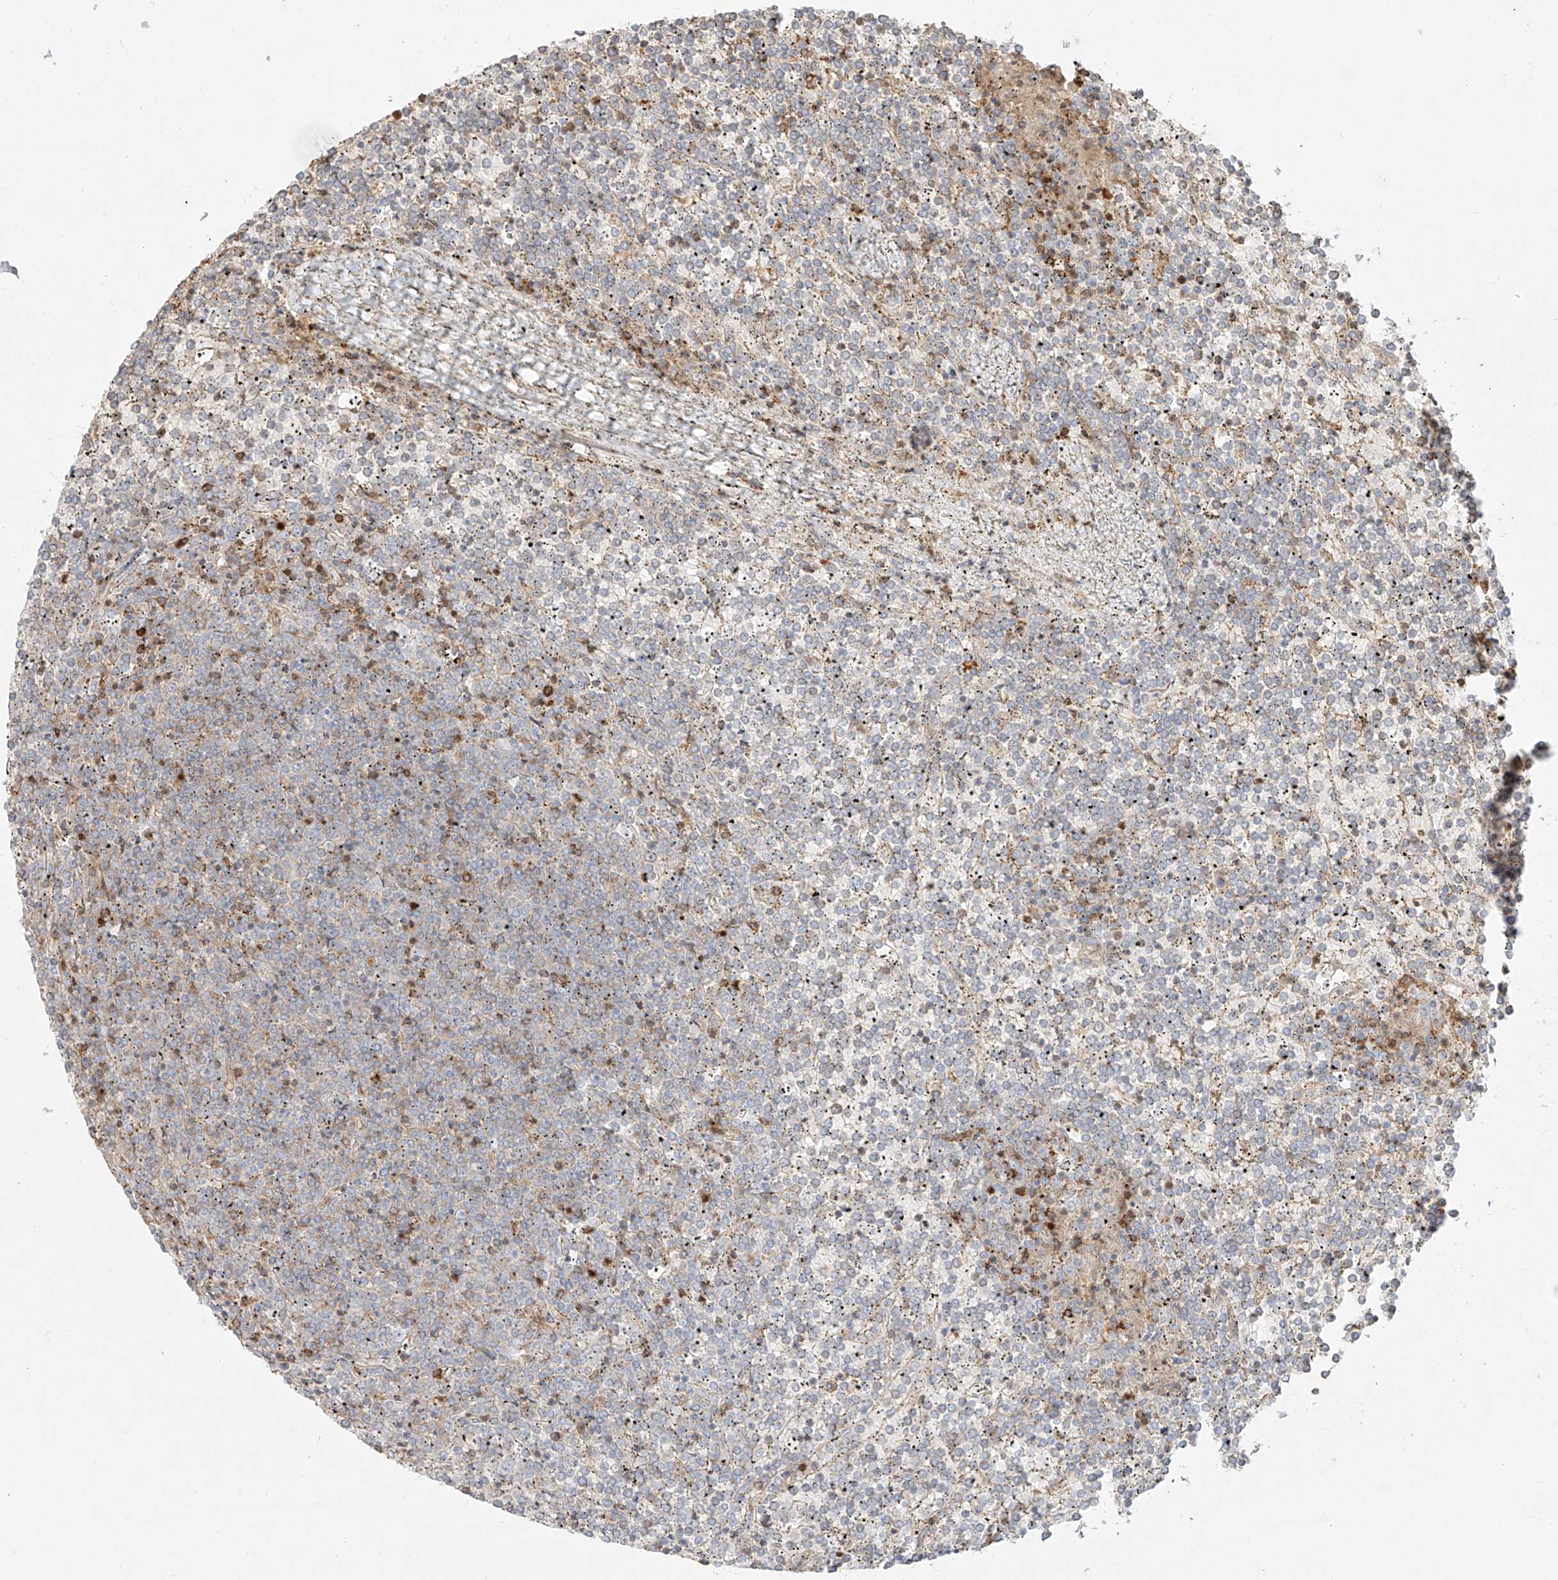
{"staining": {"intensity": "negative", "quantity": "none", "location": "none"}, "tissue": "lymphoma", "cell_type": "Tumor cells", "image_type": "cancer", "snomed": [{"axis": "morphology", "description": "Malignant lymphoma, non-Hodgkin's type, Low grade"}, {"axis": "topography", "description": "Spleen"}], "caption": "A high-resolution histopathology image shows immunohistochemistry staining of lymphoma, which reveals no significant positivity in tumor cells.", "gene": "SNX9", "patient": {"sex": "female", "age": 19}}